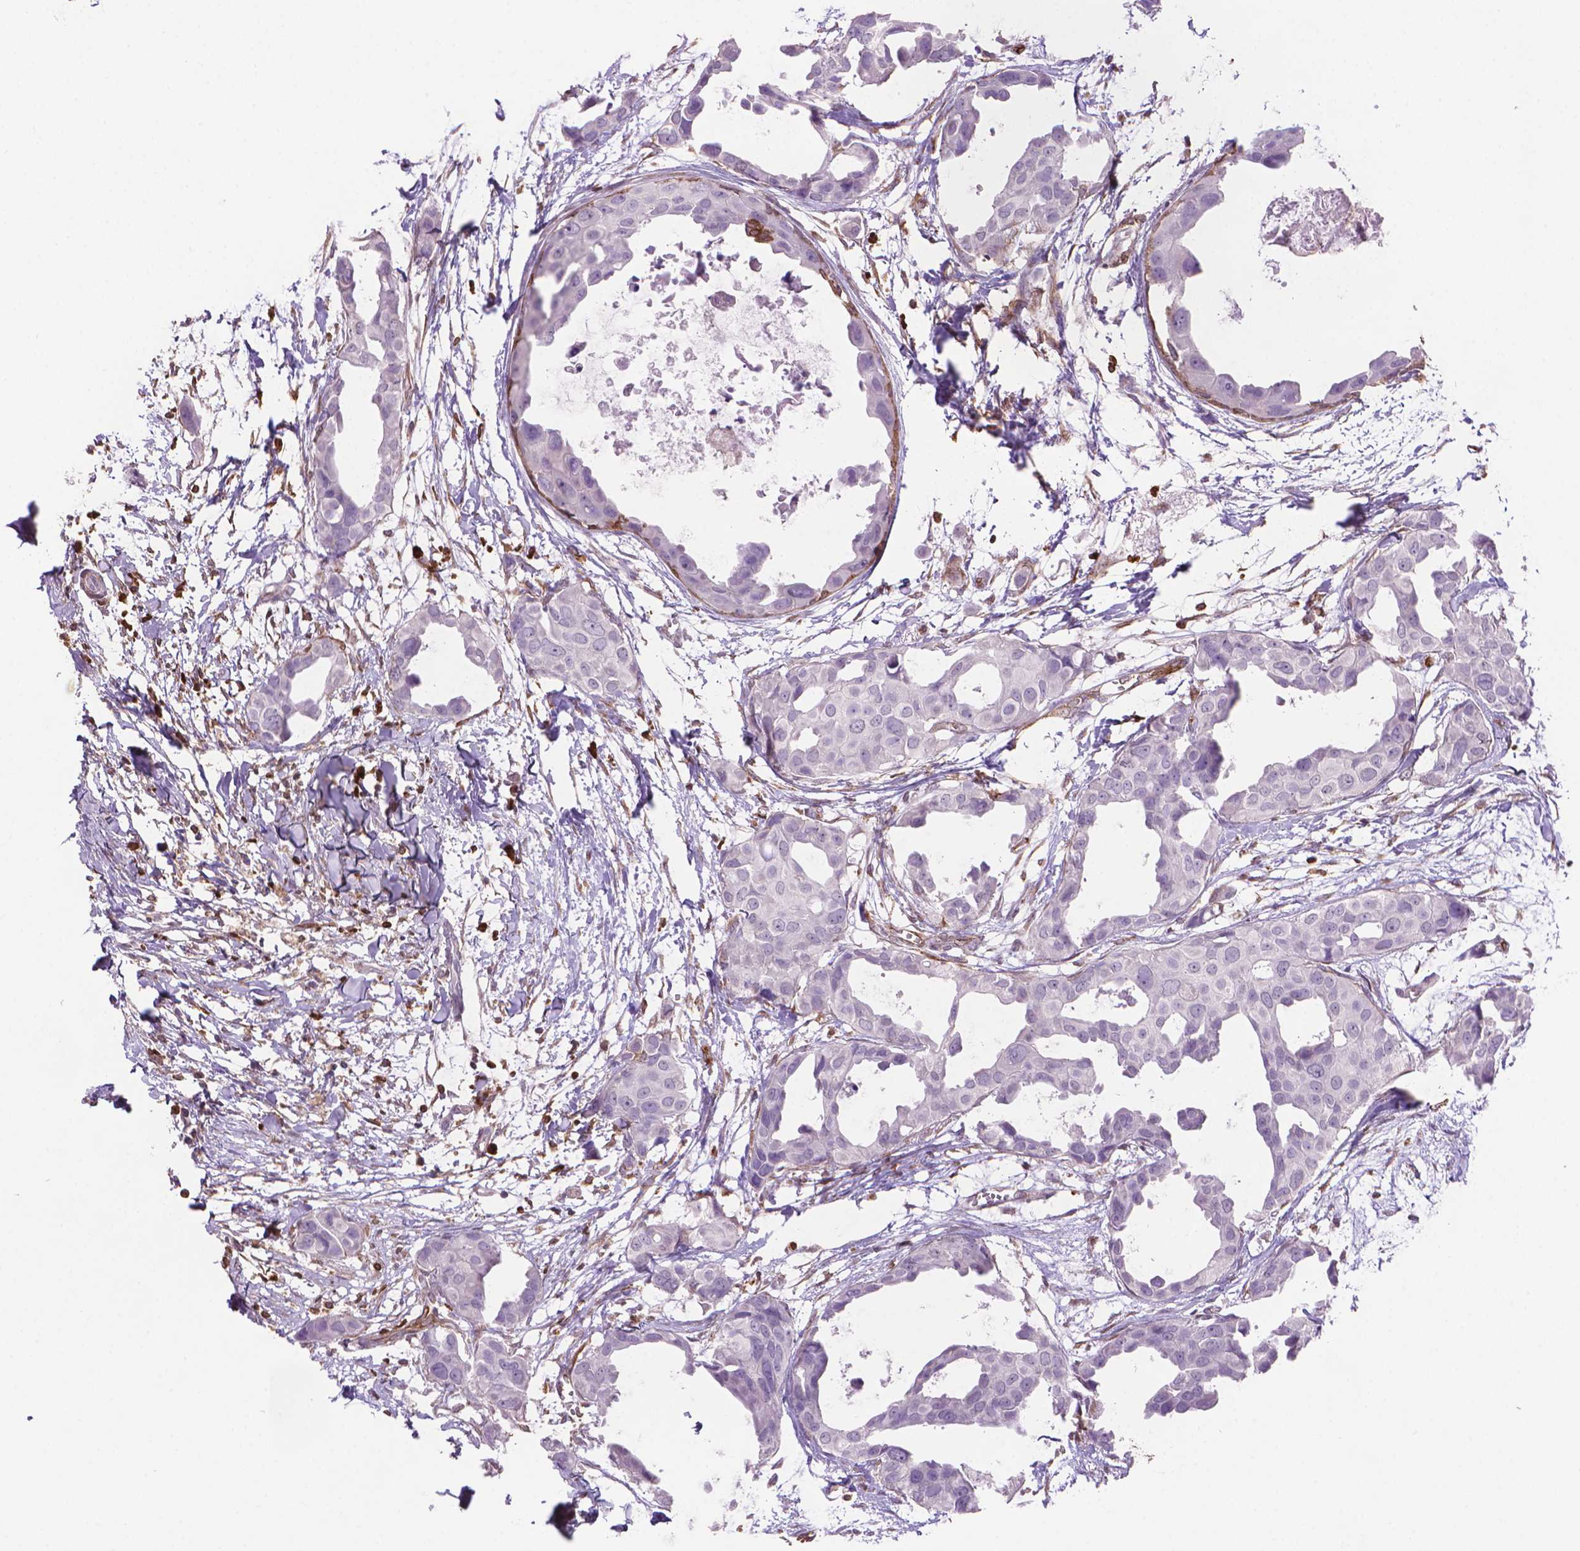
{"staining": {"intensity": "moderate", "quantity": "<25%", "location": "cytoplasmic/membranous"}, "tissue": "breast cancer", "cell_type": "Tumor cells", "image_type": "cancer", "snomed": [{"axis": "morphology", "description": "Duct carcinoma"}, {"axis": "topography", "description": "Breast"}], "caption": "Protein staining of intraductal carcinoma (breast) tissue shows moderate cytoplasmic/membranous staining in about <25% of tumor cells.", "gene": "BCL2", "patient": {"sex": "female", "age": 38}}